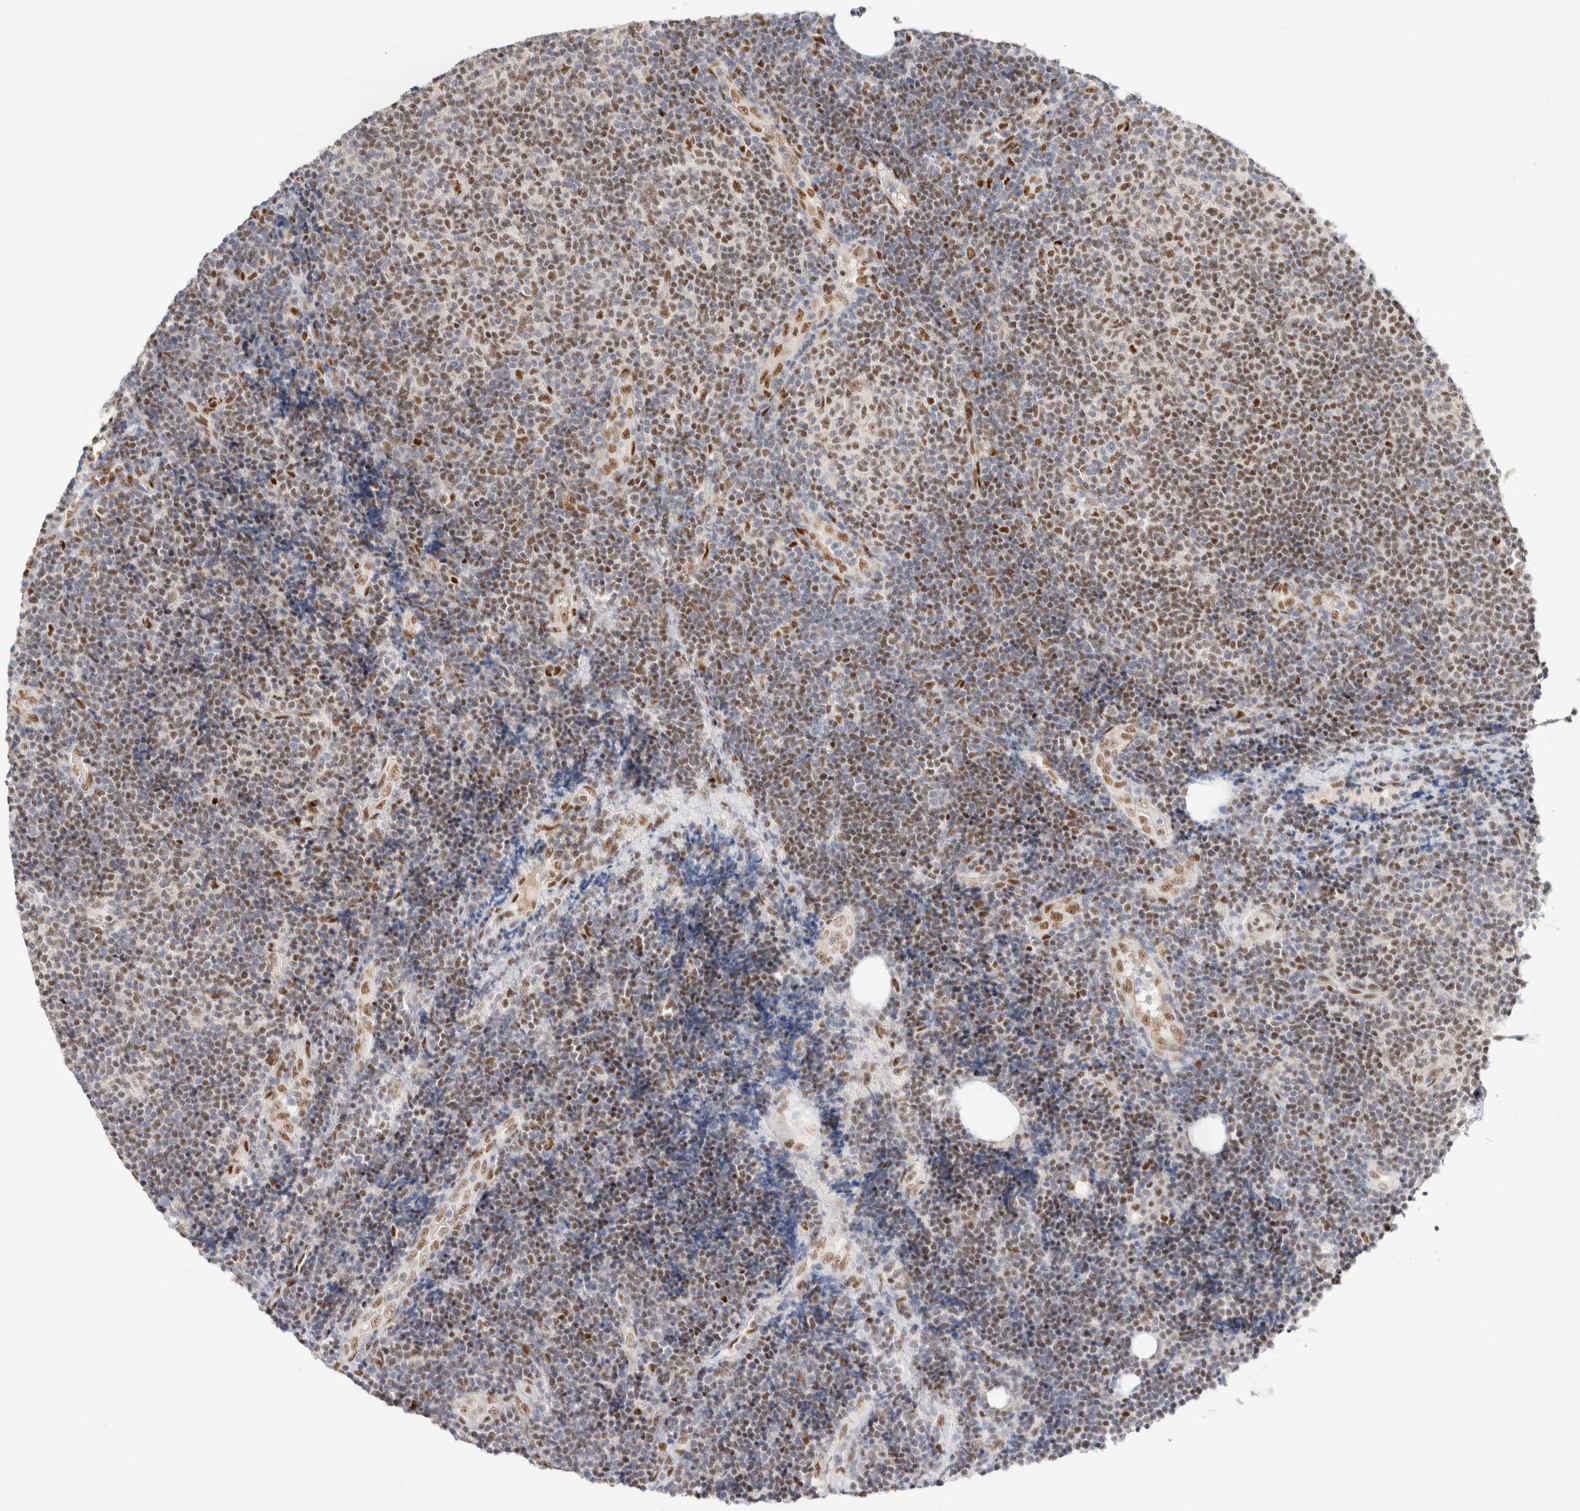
{"staining": {"intensity": "moderate", "quantity": "25%-75%", "location": "nuclear"}, "tissue": "lymphoma", "cell_type": "Tumor cells", "image_type": "cancer", "snomed": [{"axis": "morphology", "description": "Malignant lymphoma, non-Hodgkin's type, Low grade"}, {"axis": "topography", "description": "Lymph node"}], "caption": "The micrograph shows staining of lymphoma, revealing moderate nuclear protein expression (brown color) within tumor cells. (DAB IHC, brown staining for protein, blue staining for nuclei).", "gene": "ZNF768", "patient": {"sex": "male", "age": 83}}